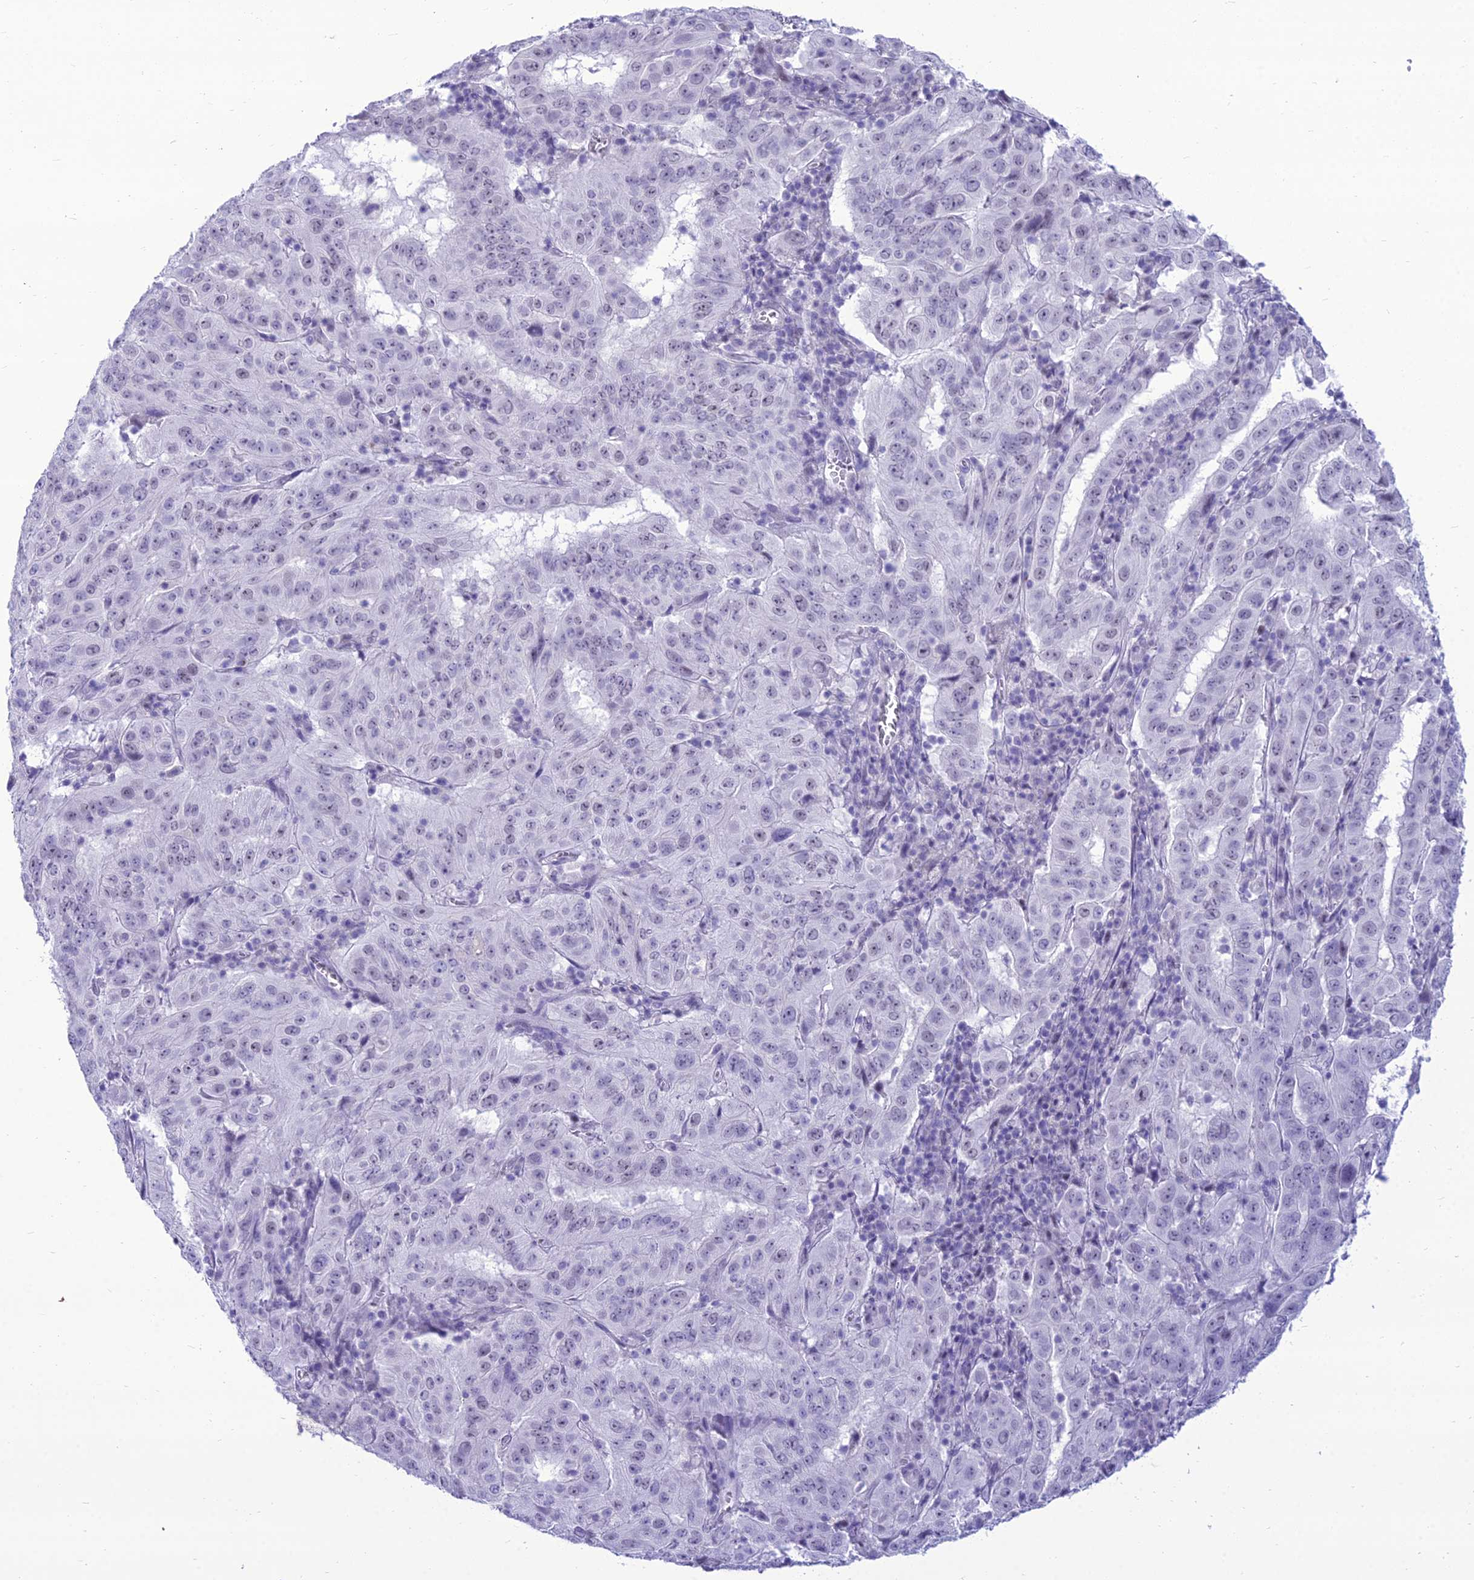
{"staining": {"intensity": "weak", "quantity": "<25%", "location": "nuclear"}, "tissue": "pancreatic cancer", "cell_type": "Tumor cells", "image_type": "cancer", "snomed": [{"axis": "morphology", "description": "Adenocarcinoma, NOS"}, {"axis": "topography", "description": "Pancreas"}], "caption": "A high-resolution histopathology image shows immunohistochemistry staining of pancreatic cancer (adenocarcinoma), which demonstrates no significant expression in tumor cells.", "gene": "DHX40", "patient": {"sex": "male", "age": 63}}